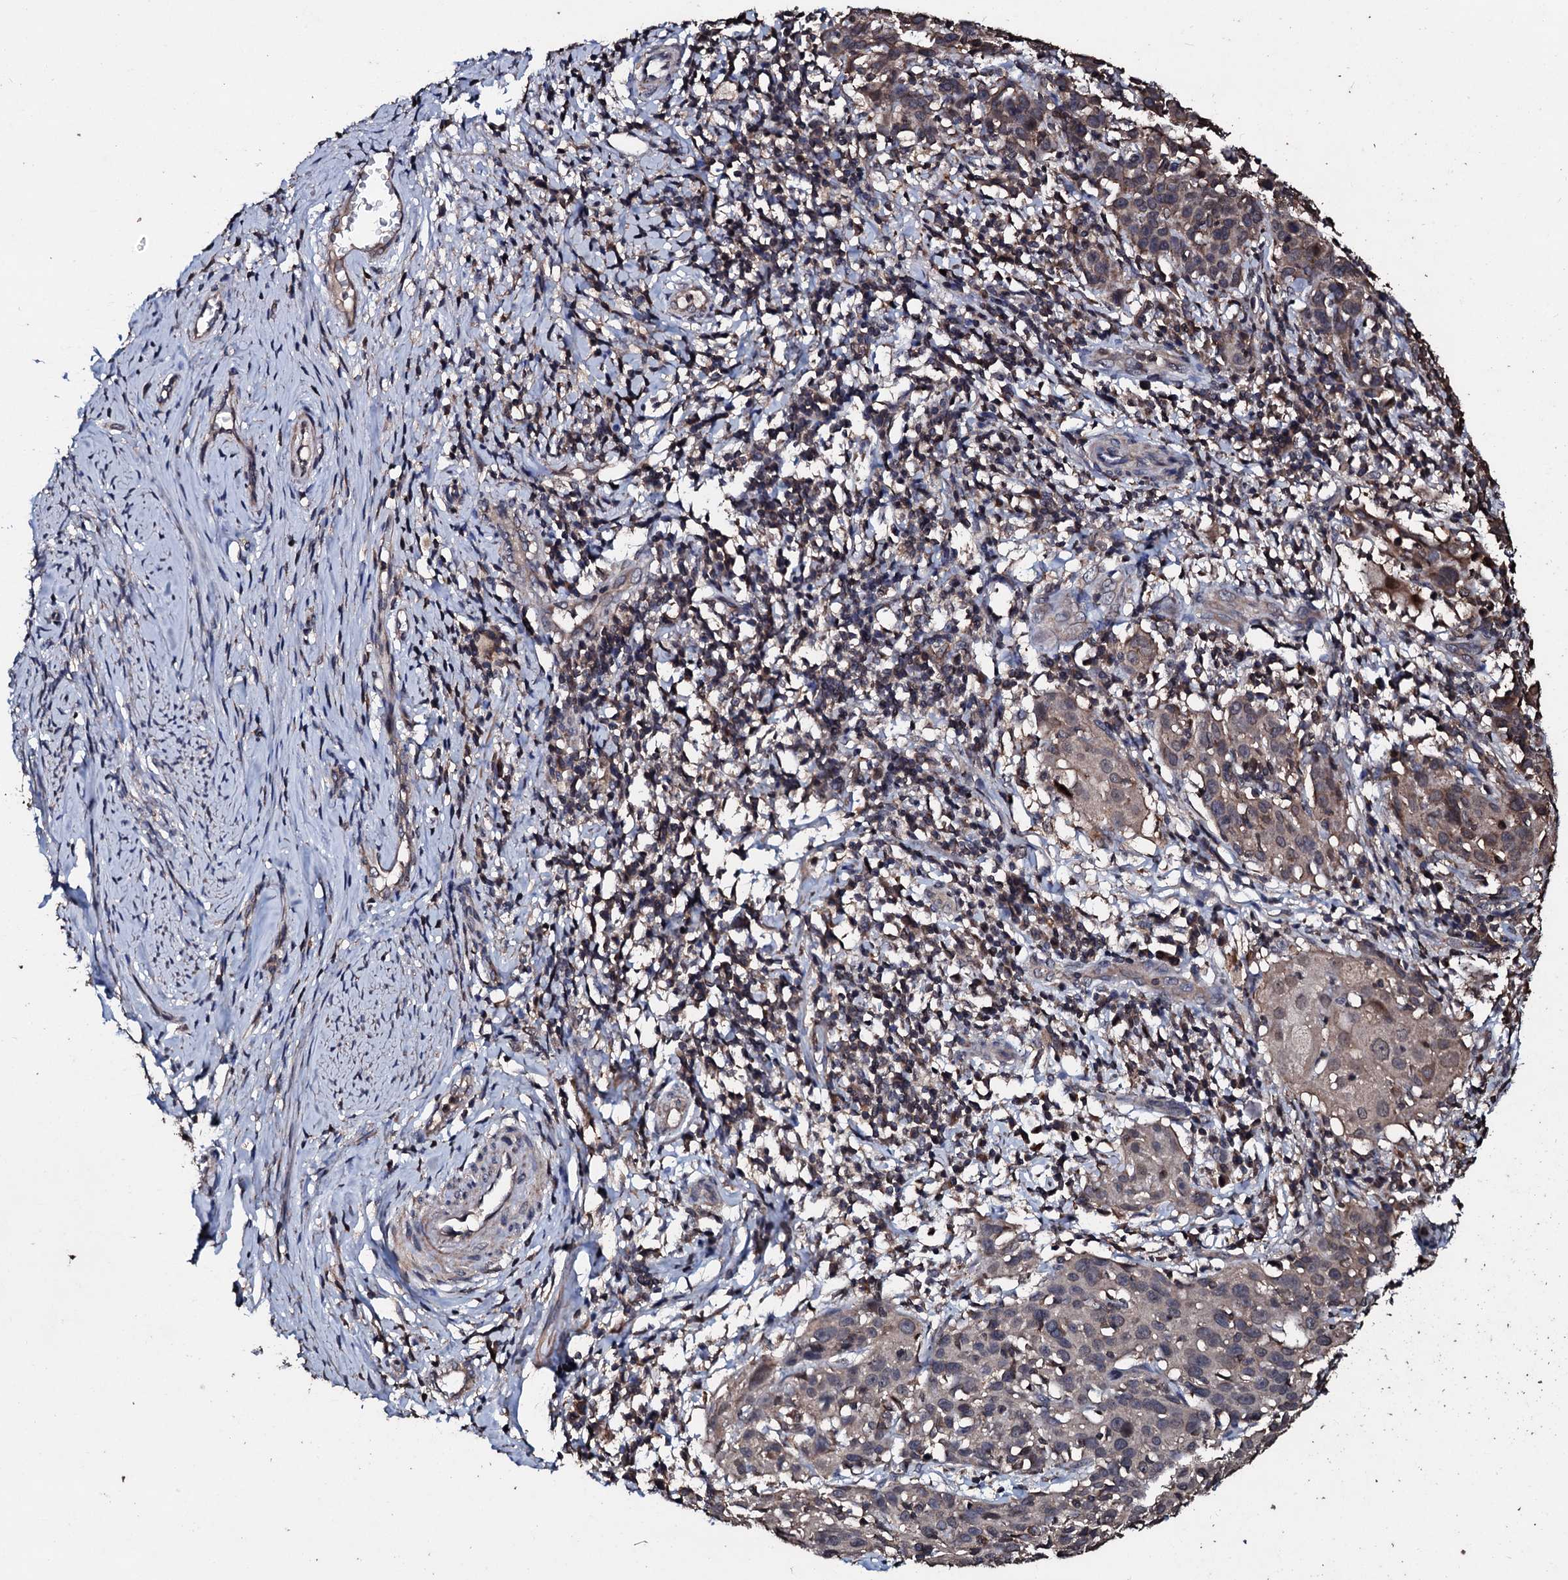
{"staining": {"intensity": "moderate", "quantity": "<25%", "location": "cytoplasmic/membranous"}, "tissue": "cervical cancer", "cell_type": "Tumor cells", "image_type": "cancer", "snomed": [{"axis": "morphology", "description": "Squamous cell carcinoma, NOS"}, {"axis": "topography", "description": "Cervix"}], "caption": "Squamous cell carcinoma (cervical) was stained to show a protein in brown. There is low levels of moderate cytoplasmic/membranous expression in approximately <25% of tumor cells. (brown staining indicates protein expression, while blue staining denotes nuclei).", "gene": "SDHAF2", "patient": {"sex": "female", "age": 50}}